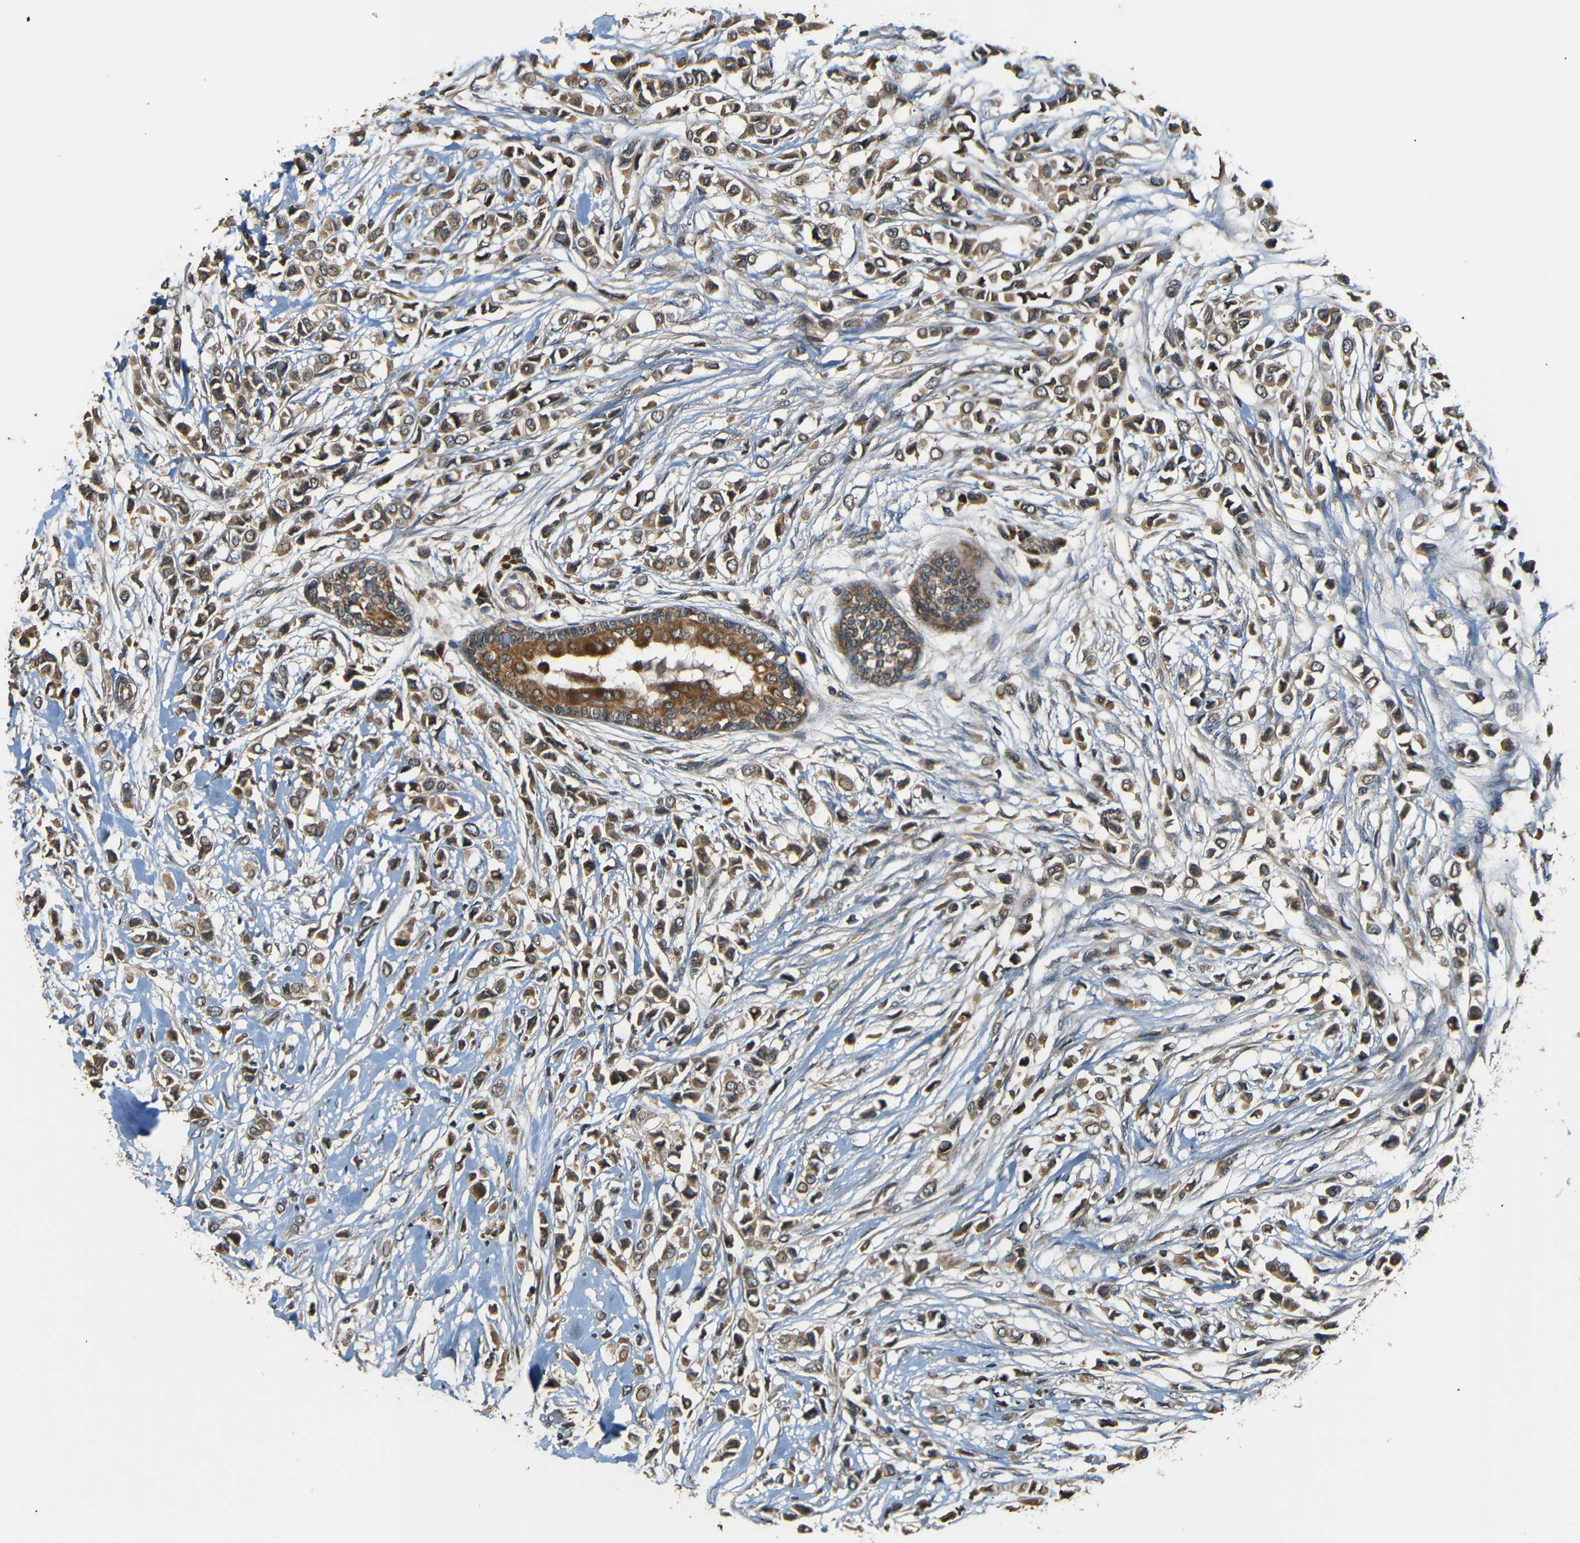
{"staining": {"intensity": "weak", "quantity": ">75%", "location": "cytoplasmic/membranous"}, "tissue": "breast cancer", "cell_type": "Tumor cells", "image_type": "cancer", "snomed": [{"axis": "morphology", "description": "Lobular carcinoma"}, {"axis": "topography", "description": "Breast"}], "caption": "Immunohistochemistry of breast lobular carcinoma demonstrates low levels of weak cytoplasmic/membranous positivity in approximately >75% of tumor cells.", "gene": "TANK", "patient": {"sex": "female", "age": 51}}